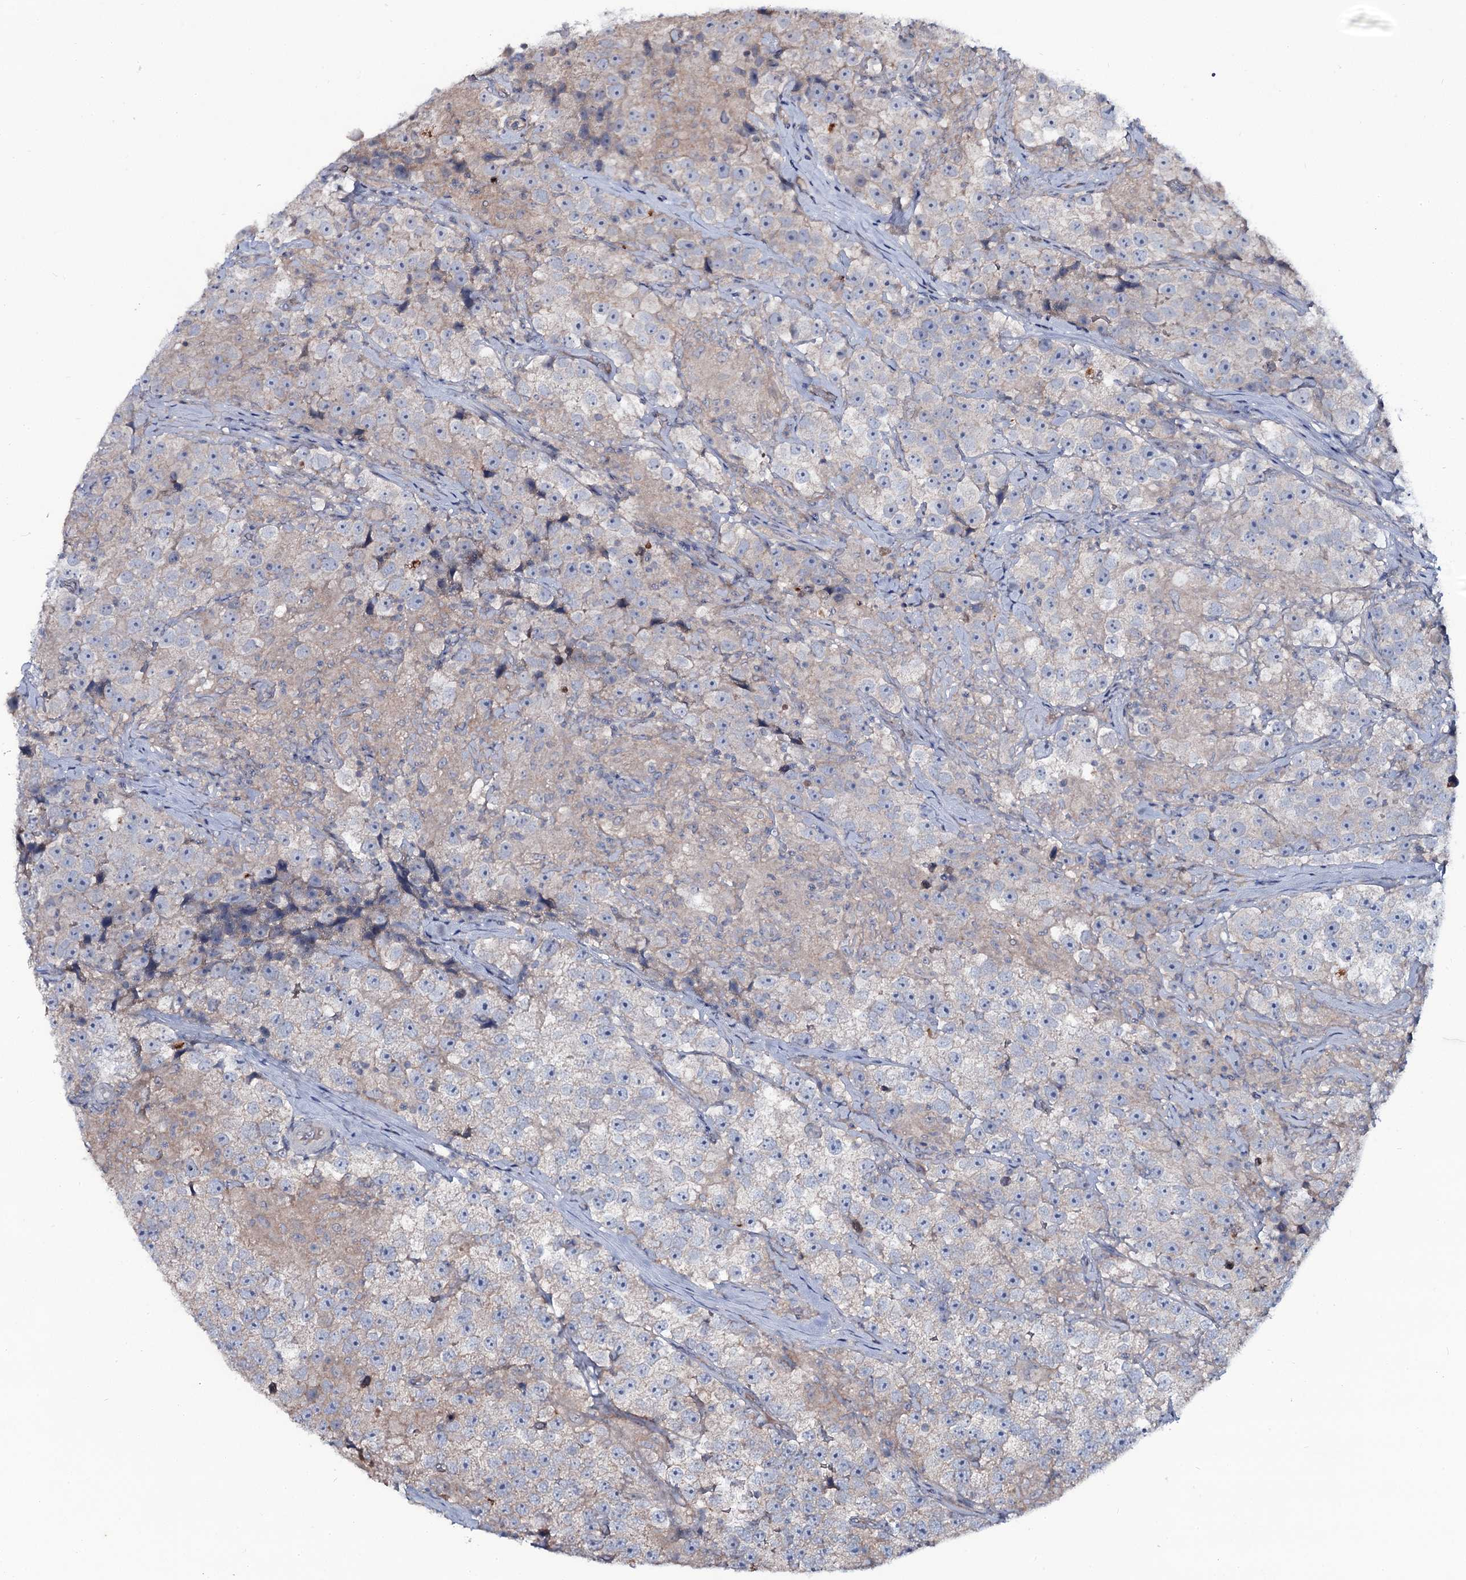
{"staining": {"intensity": "negative", "quantity": "none", "location": "none"}, "tissue": "testis cancer", "cell_type": "Tumor cells", "image_type": "cancer", "snomed": [{"axis": "morphology", "description": "Seminoma, NOS"}, {"axis": "topography", "description": "Testis"}], "caption": "A histopathology image of testis cancer stained for a protein exhibits no brown staining in tumor cells.", "gene": "SNAP23", "patient": {"sex": "male", "age": 46}}